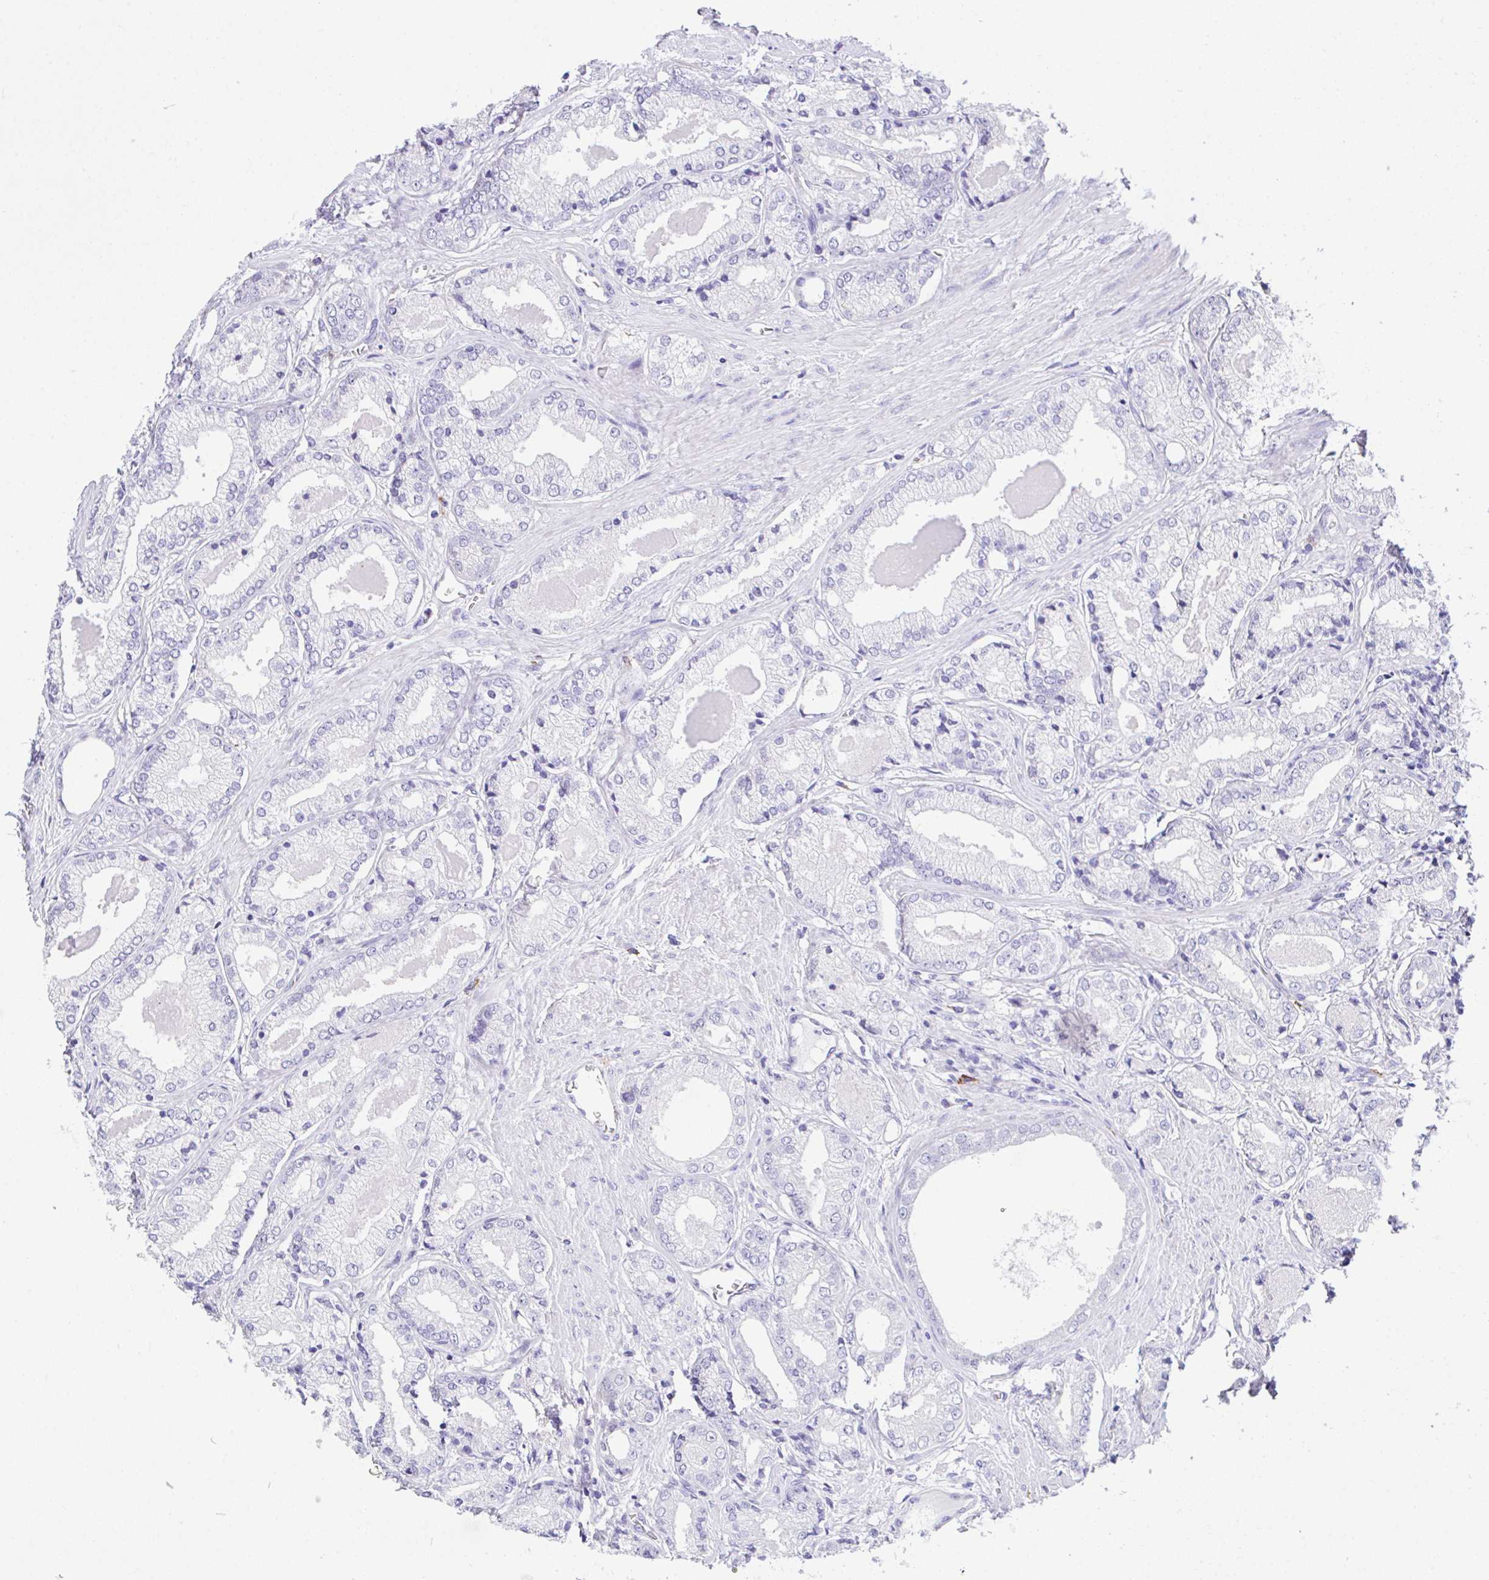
{"staining": {"intensity": "negative", "quantity": "none", "location": "none"}, "tissue": "prostate cancer", "cell_type": "Tumor cells", "image_type": "cancer", "snomed": [{"axis": "morphology", "description": "Adenocarcinoma, NOS"}, {"axis": "morphology", "description": "Adenocarcinoma, Low grade"}, {"axis": "topography", "description": "Prostate"}], "caption": "A high-resolution photomicrograph shows immunohistochemistry staining of prostate cancer (adenocarcinoma), which demonstrates no significant staining in tumor cells. (Brightfield microscopy of DAB IHC at high magnification).", "gene": "HACD4", "patient": {"sex": "male", "age": 68}}